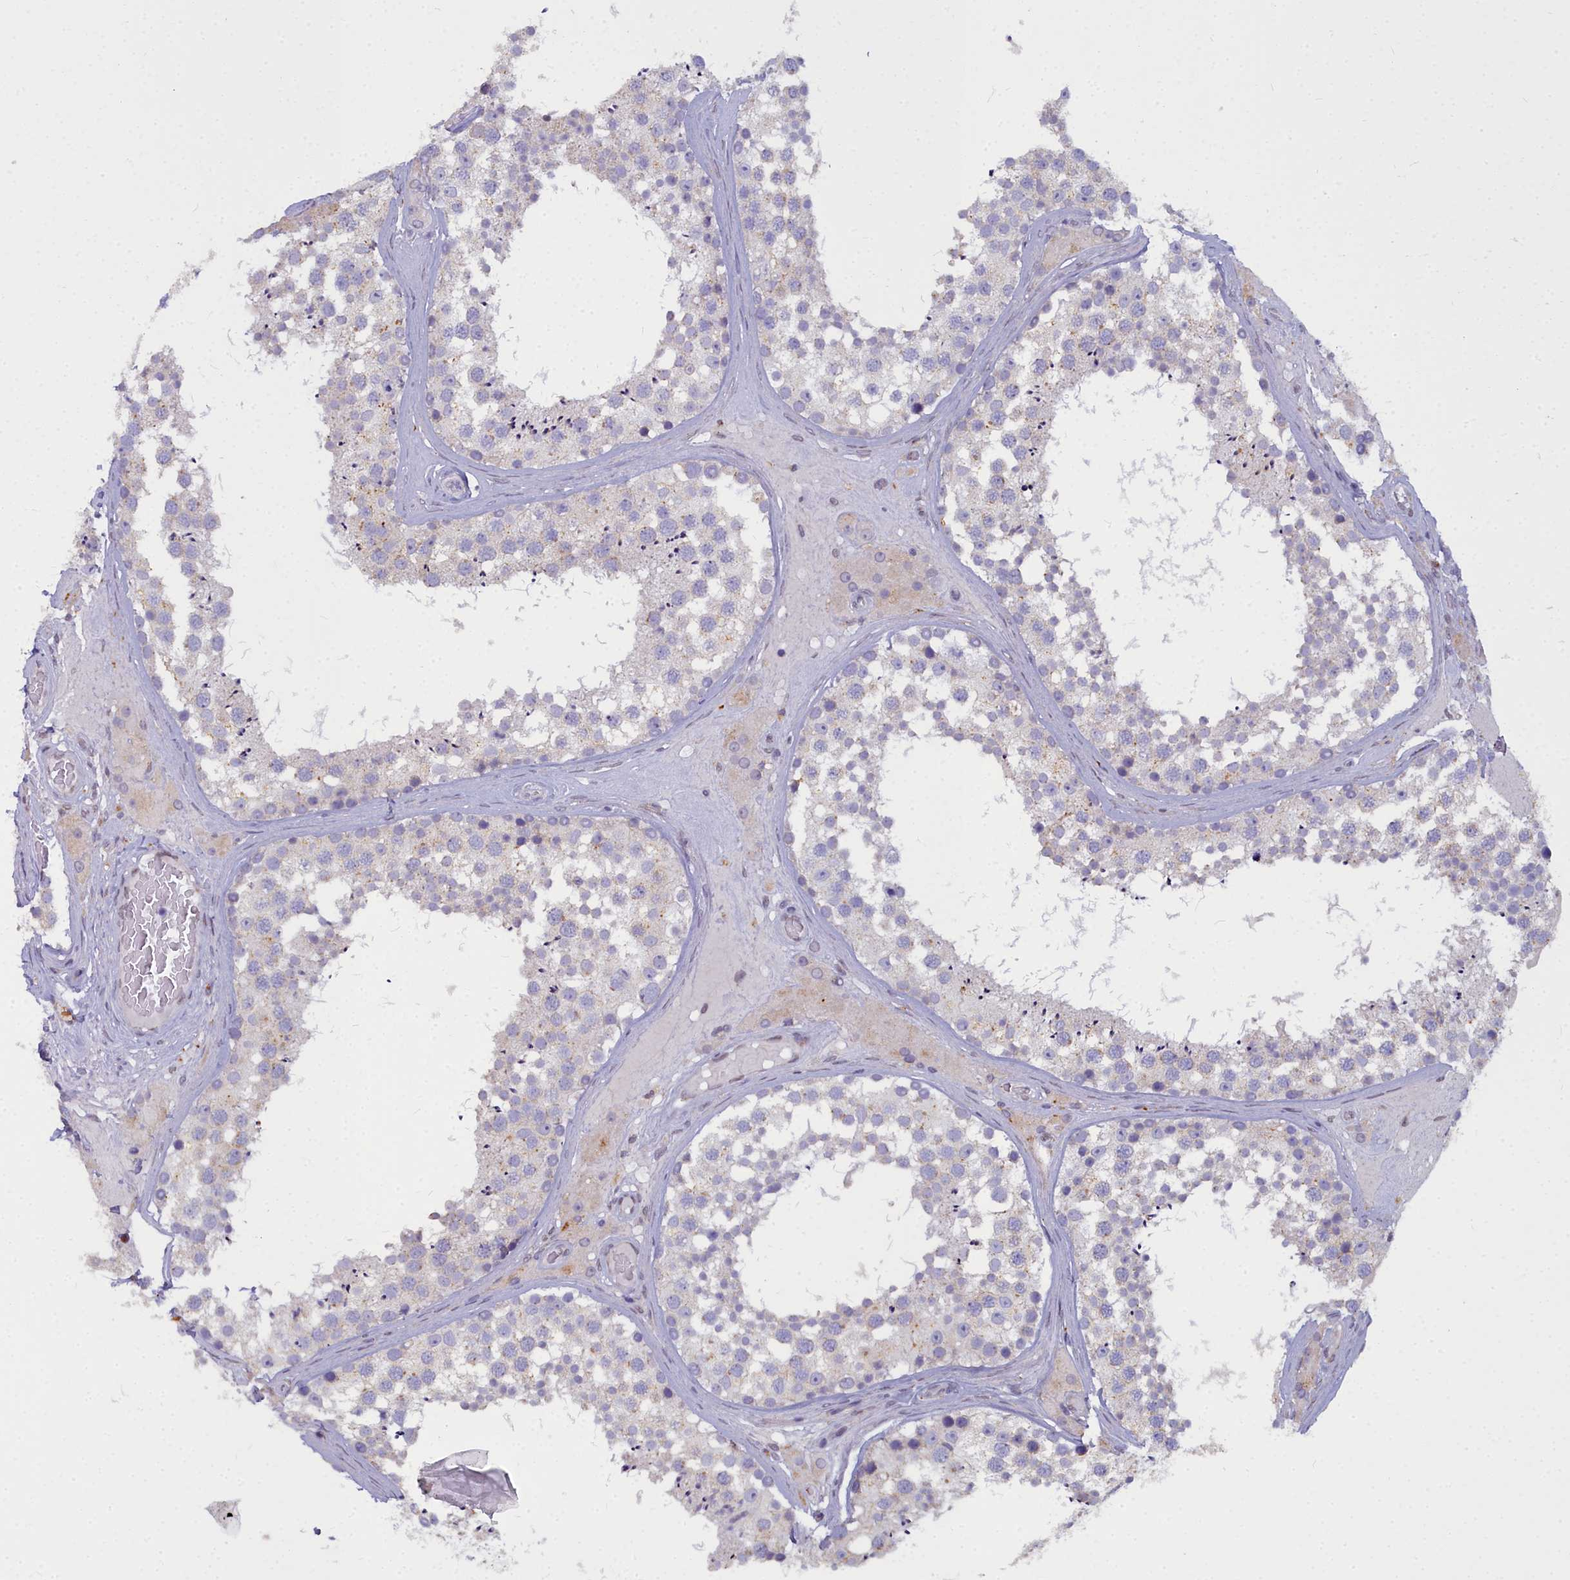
{"staining": {"intensity": "weak", "quantity": "<25%", "location": "cytoplasmic/membranous"}, "tissue": "testis", "cell_type": "Cells in seminiferous ducts", "image_type": "normal", "snomed": [{"axis": "morphology", "description": "Normal tissue, NOS"}, {"axis": "topography", "description": "Testis"}], "caption": "DAB immunohistochemical staining of normal human testis demonstrates no significant staining in cells in seminiferous ducts.", "gene": "WDPCP", "patient": {"sex": "male", "age": 46}}